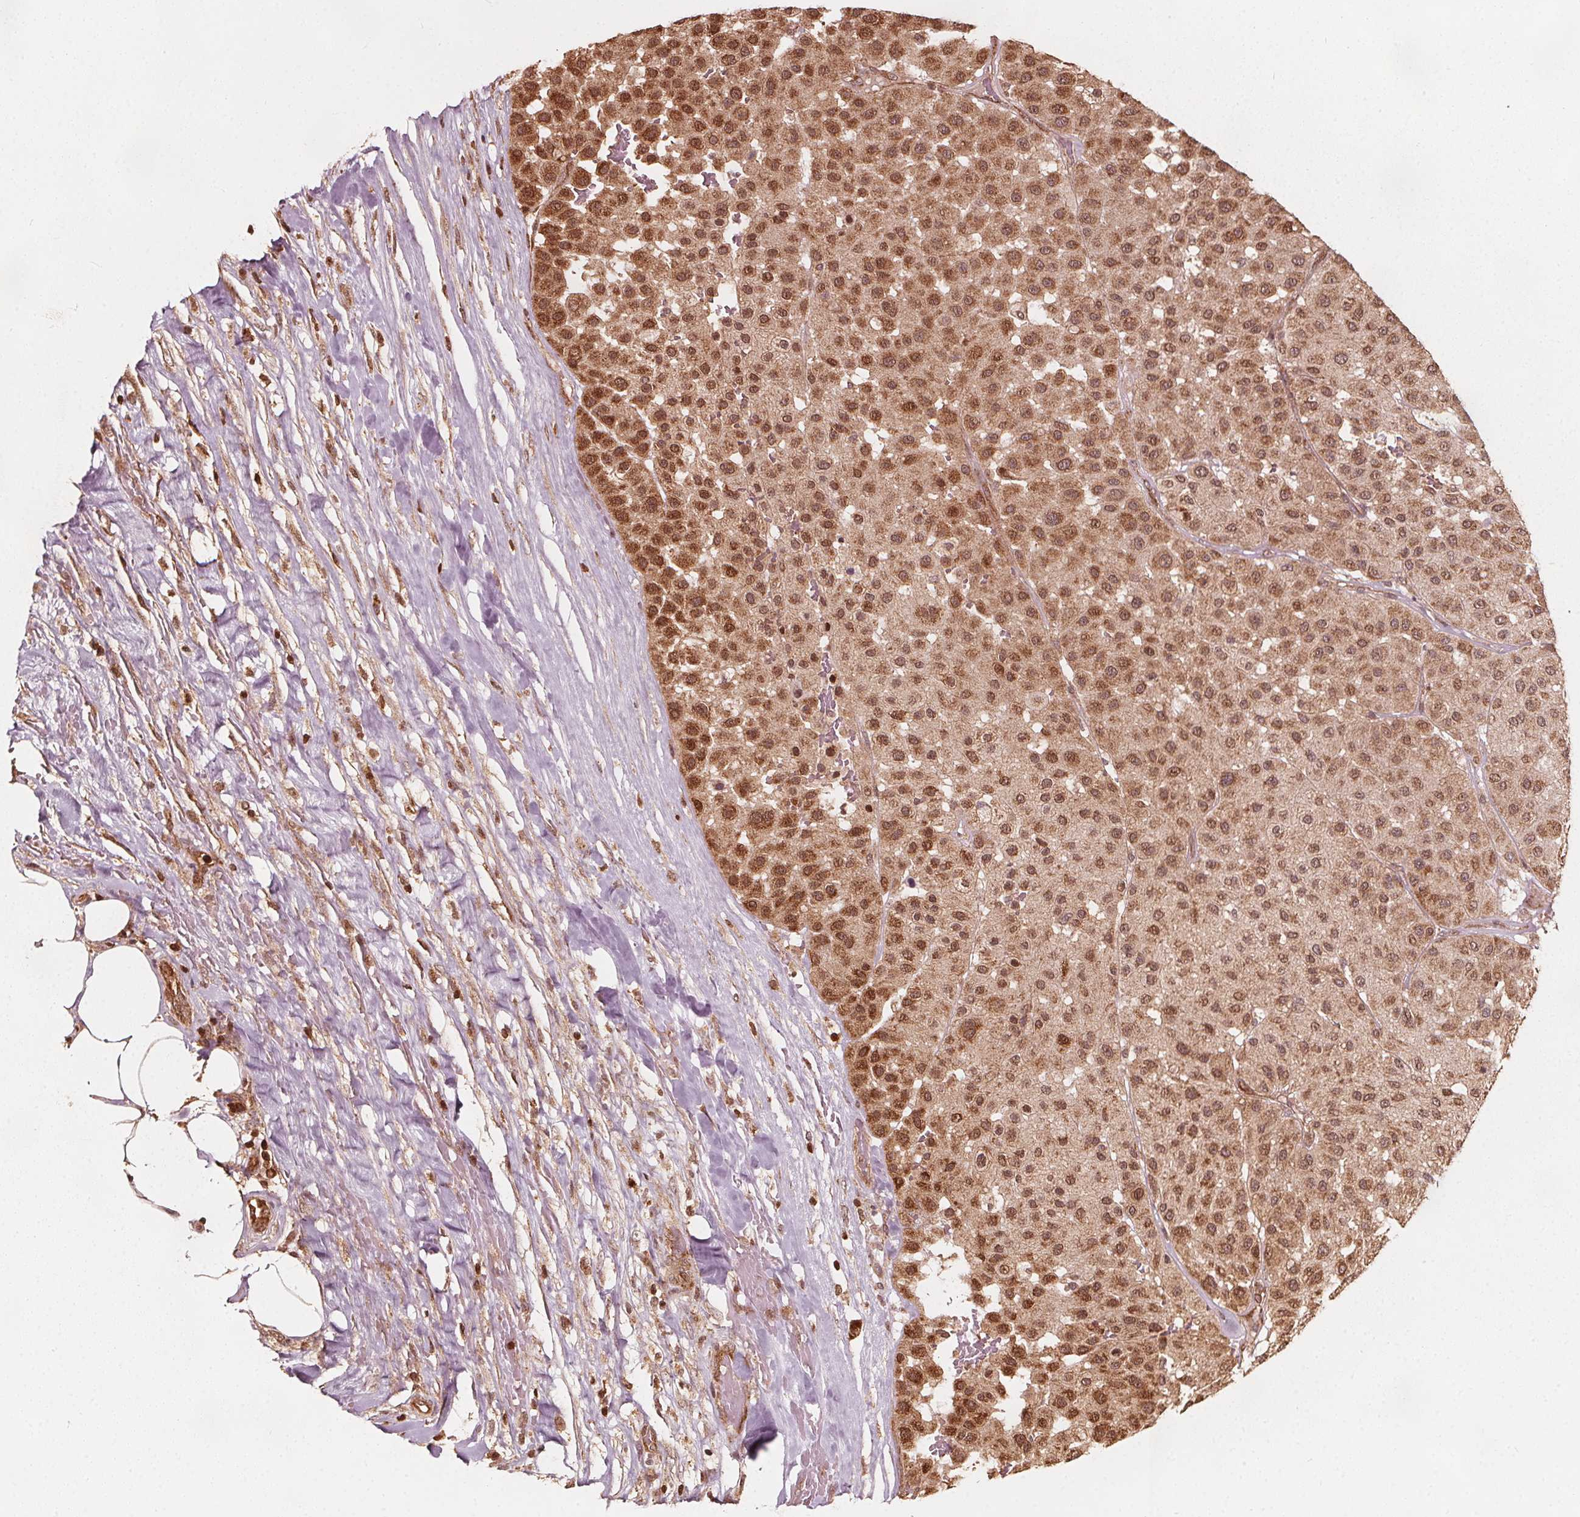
{"staining": {"intensity": "moderate", "quantity": ">75%", "location": "cytoplasmic/membranous,nuclear"}, "tissue": "melanoma", "cell_type": "Tumor cells", "image_type": "cancer", "snomed": [{"axis": "morphology", "description": "Malignant melanoma, Metastatic site"}, {"axis": "topography", "description": "Smooth muscle"}], "caption": "An immunohistochemistry photomicrograph of neoplastic tissue is shown. Protein staining in brown highlights moderate cytoplasmic/membranous and nuclear positivity in malignant melanoma (metastatic site) within tumor cells. The protein of interest is stained brown, and the nuclei are stained in blue (DAB (3,3'-diaminobenzidine) IHC with brightfield microscopy, high magnification).", "gene": "AIP", "patient": {"sex": "male", "age": 41}}